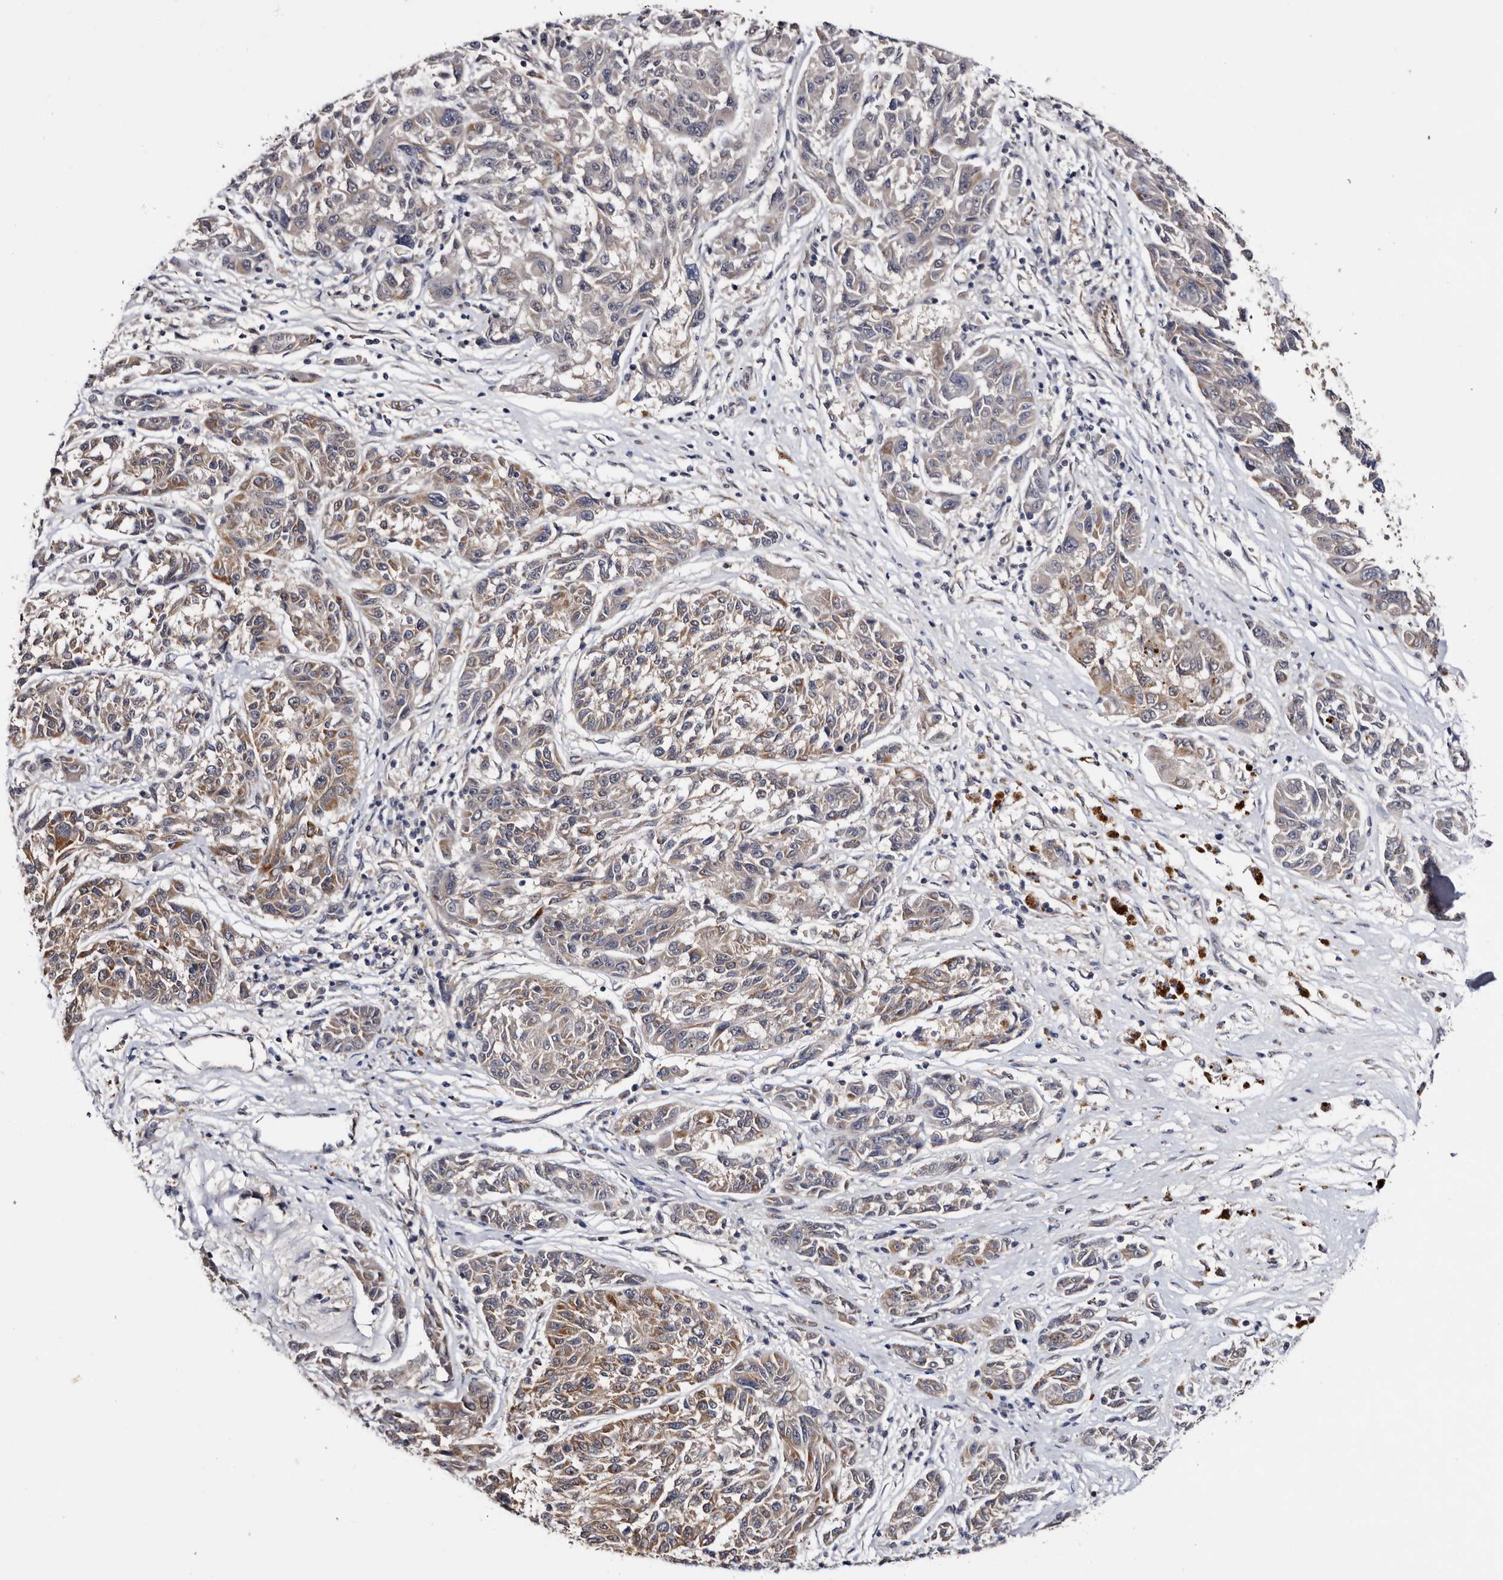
{"staining": {"intensity": "moderate", "quantity": "<25%", "location": "cytoplasmic/membranous"}, "tissue": "melanoma", "cell_type": "Tumor cells", "image_type": "cancer", "snomed": [{"axis": "morphology", "description": "Malignant melanoma, NOS"}, {"axis": "topography", "description": "Skin"}], "caption": "A micrograph of human melanoma stained for a protein displays moderate cytoplasmic/membranous brown staining in tumor cells.", "gene": "ARMCX2", "patient": {"sex": "male", "age": 53}}